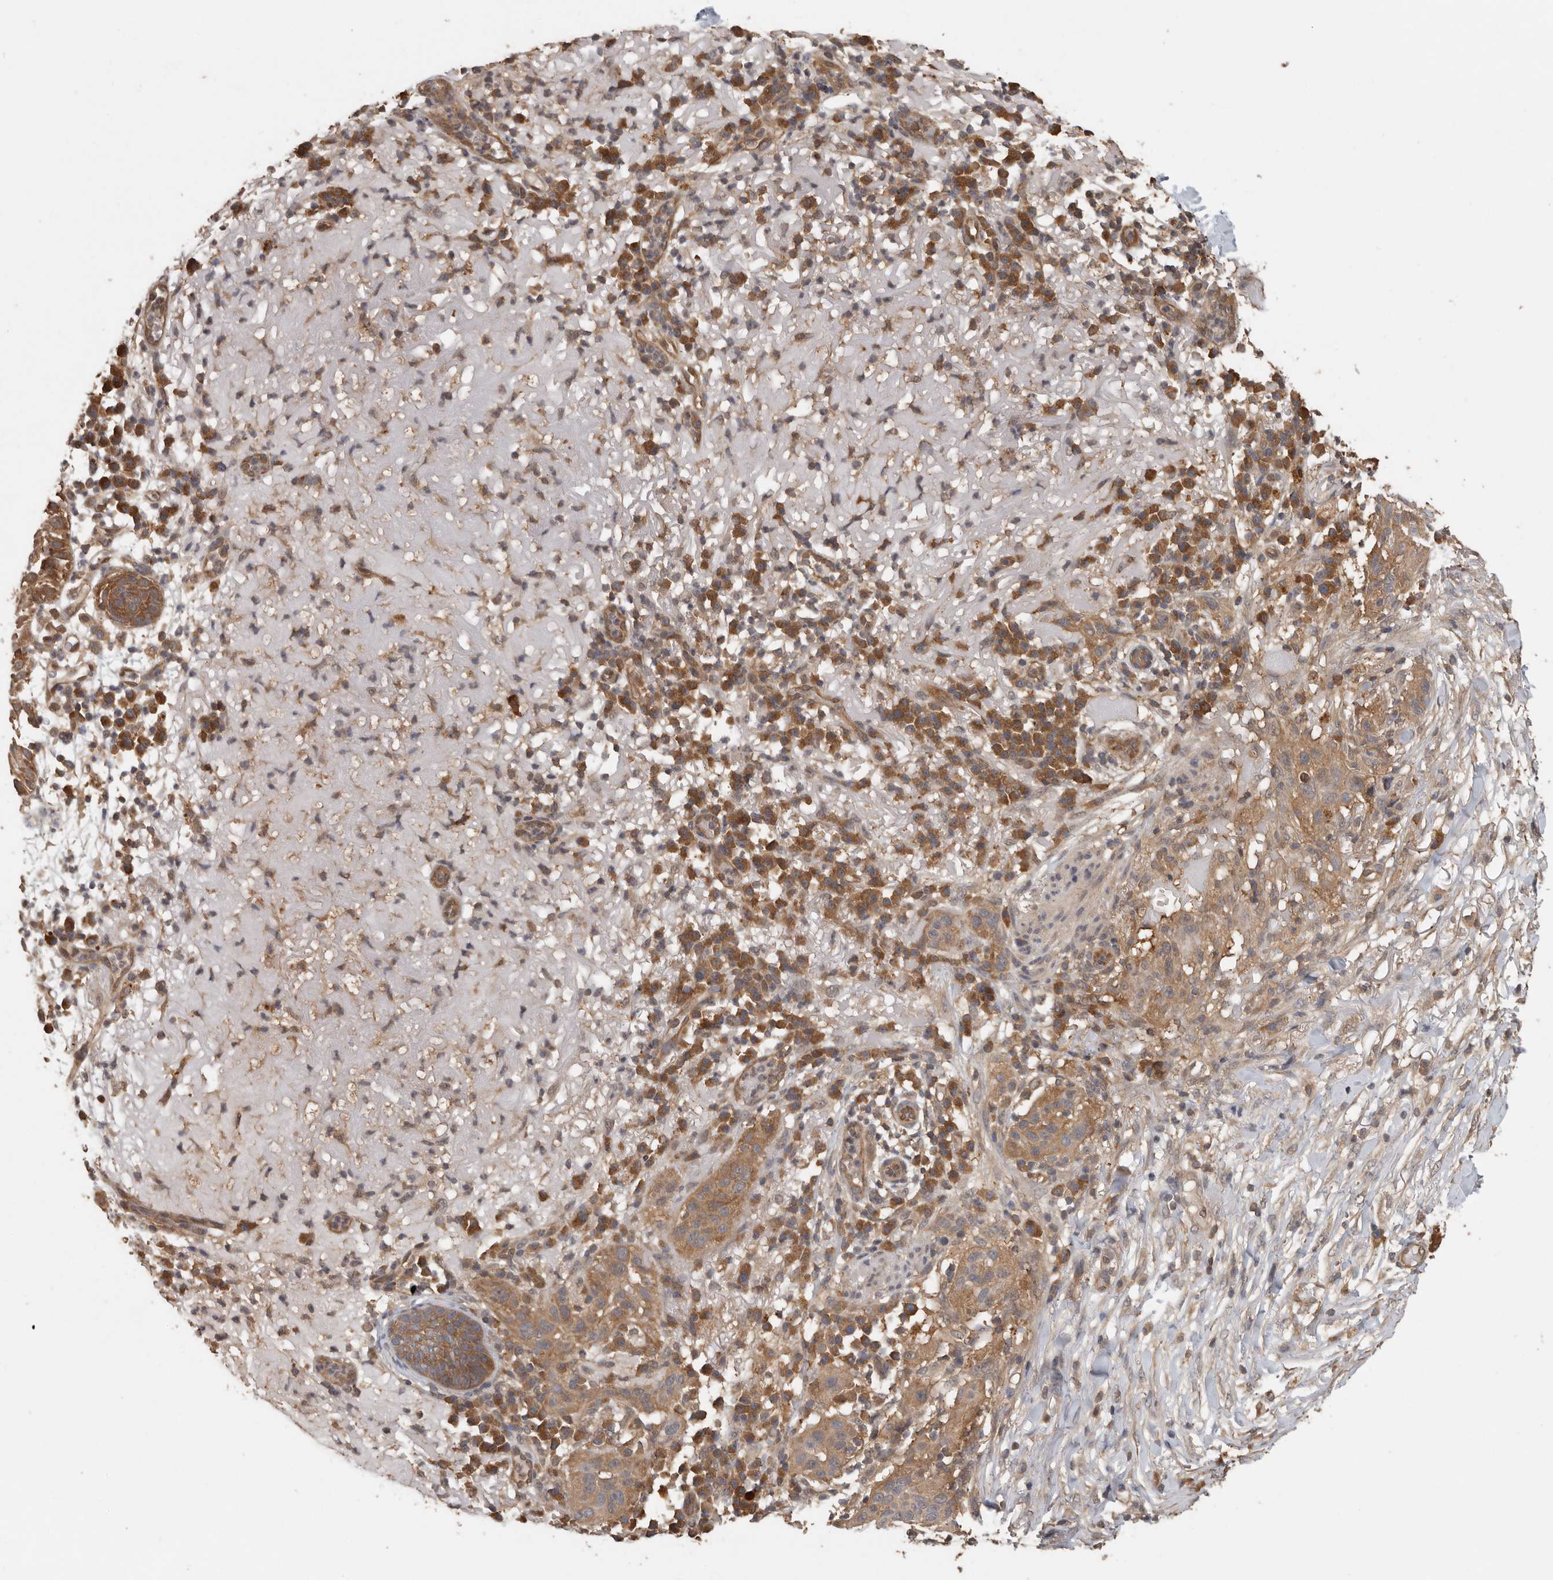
{"staining": {"intensity": "moderate", "quantity": "25%-75%", "location": "cytoplasmic/membranous"}, "tissue": "skin cancer", "cell_type": "Tumor cells", "image_type": "cancer", "snomed": [{"axis": "morphology", "description": "Normal tissue, NOS"}, {"axis": "morphology", "description": "Squamous cell carcinoma, NOS"}, {"axis": "topography", "description": "Skin"}], "caption": "This is a micrograph of immunohistochemistry staining of skin cancer (squamous cell carcinoma), which shows moderate positivity in the cytoplasmic/membranous of tumor cells.", "gene": "CCT8", "patient": {"sex": "female", "age": 96}}